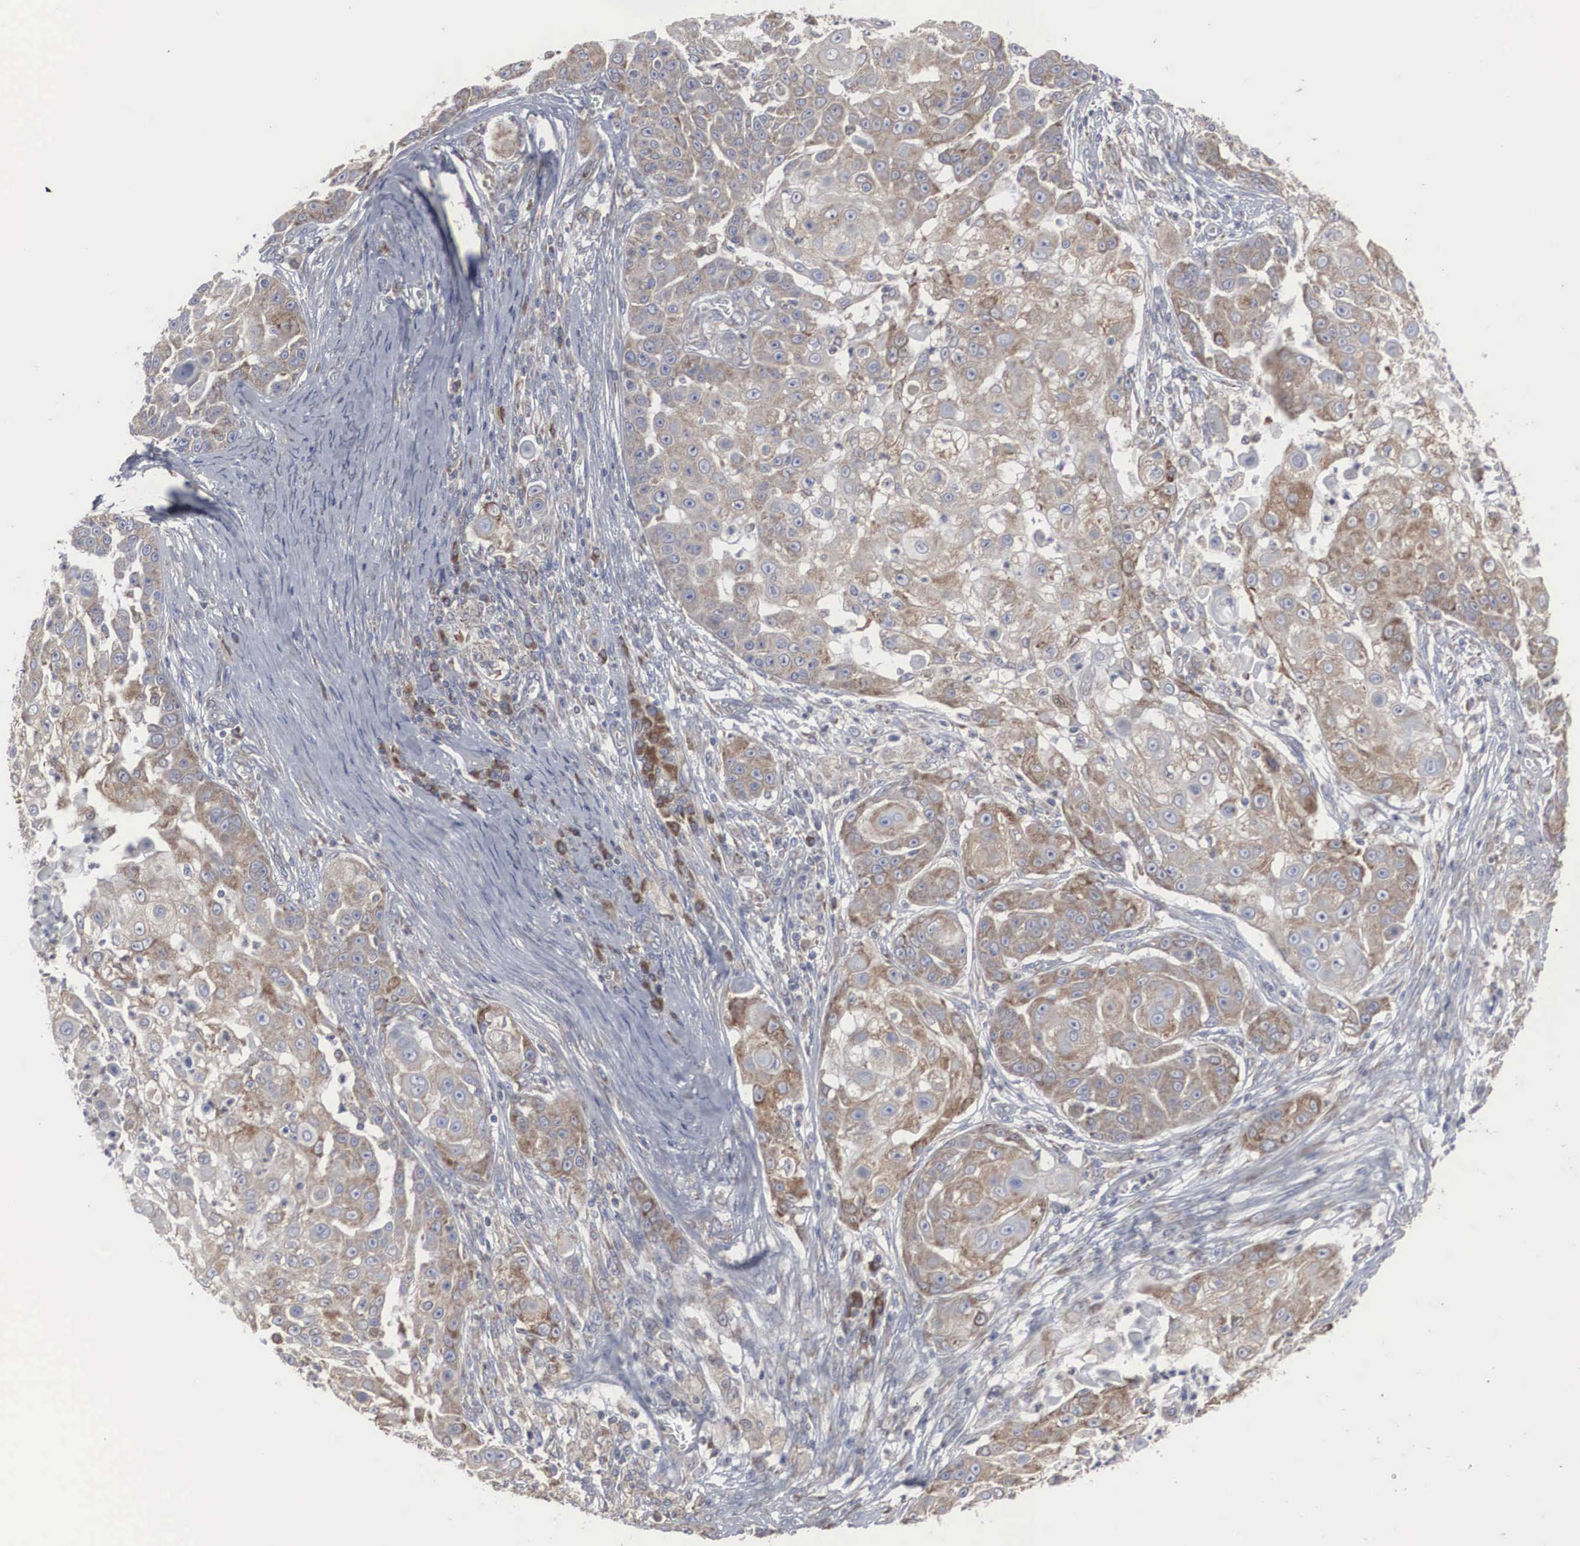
{"staining": {"intensity": "moderate", "quantity": "25%-75%", "location": "cytoplasmic/membranous"}, "tissue": "skin cancer", "cell_type": "Tumor cells", "image_type": "cancer", "snomed": [{"axis": "morphology", "description": "Squamous cell carcinoma, NOS"}, {"axis": "topography", "description": "Skin"}], "caption": "The histopathology image shows staining of squamous cell carcinoma (skin), revealing moderate cytoplasmic/membranous protein expression (brown color) within tumor cells. The protein is stained brown, and the nuclei are stained in blue (DAB IHC with brightfield microscopy, high magnification).", "gene": "MIA2", "patient": {"sex": "female", "age": 57}}